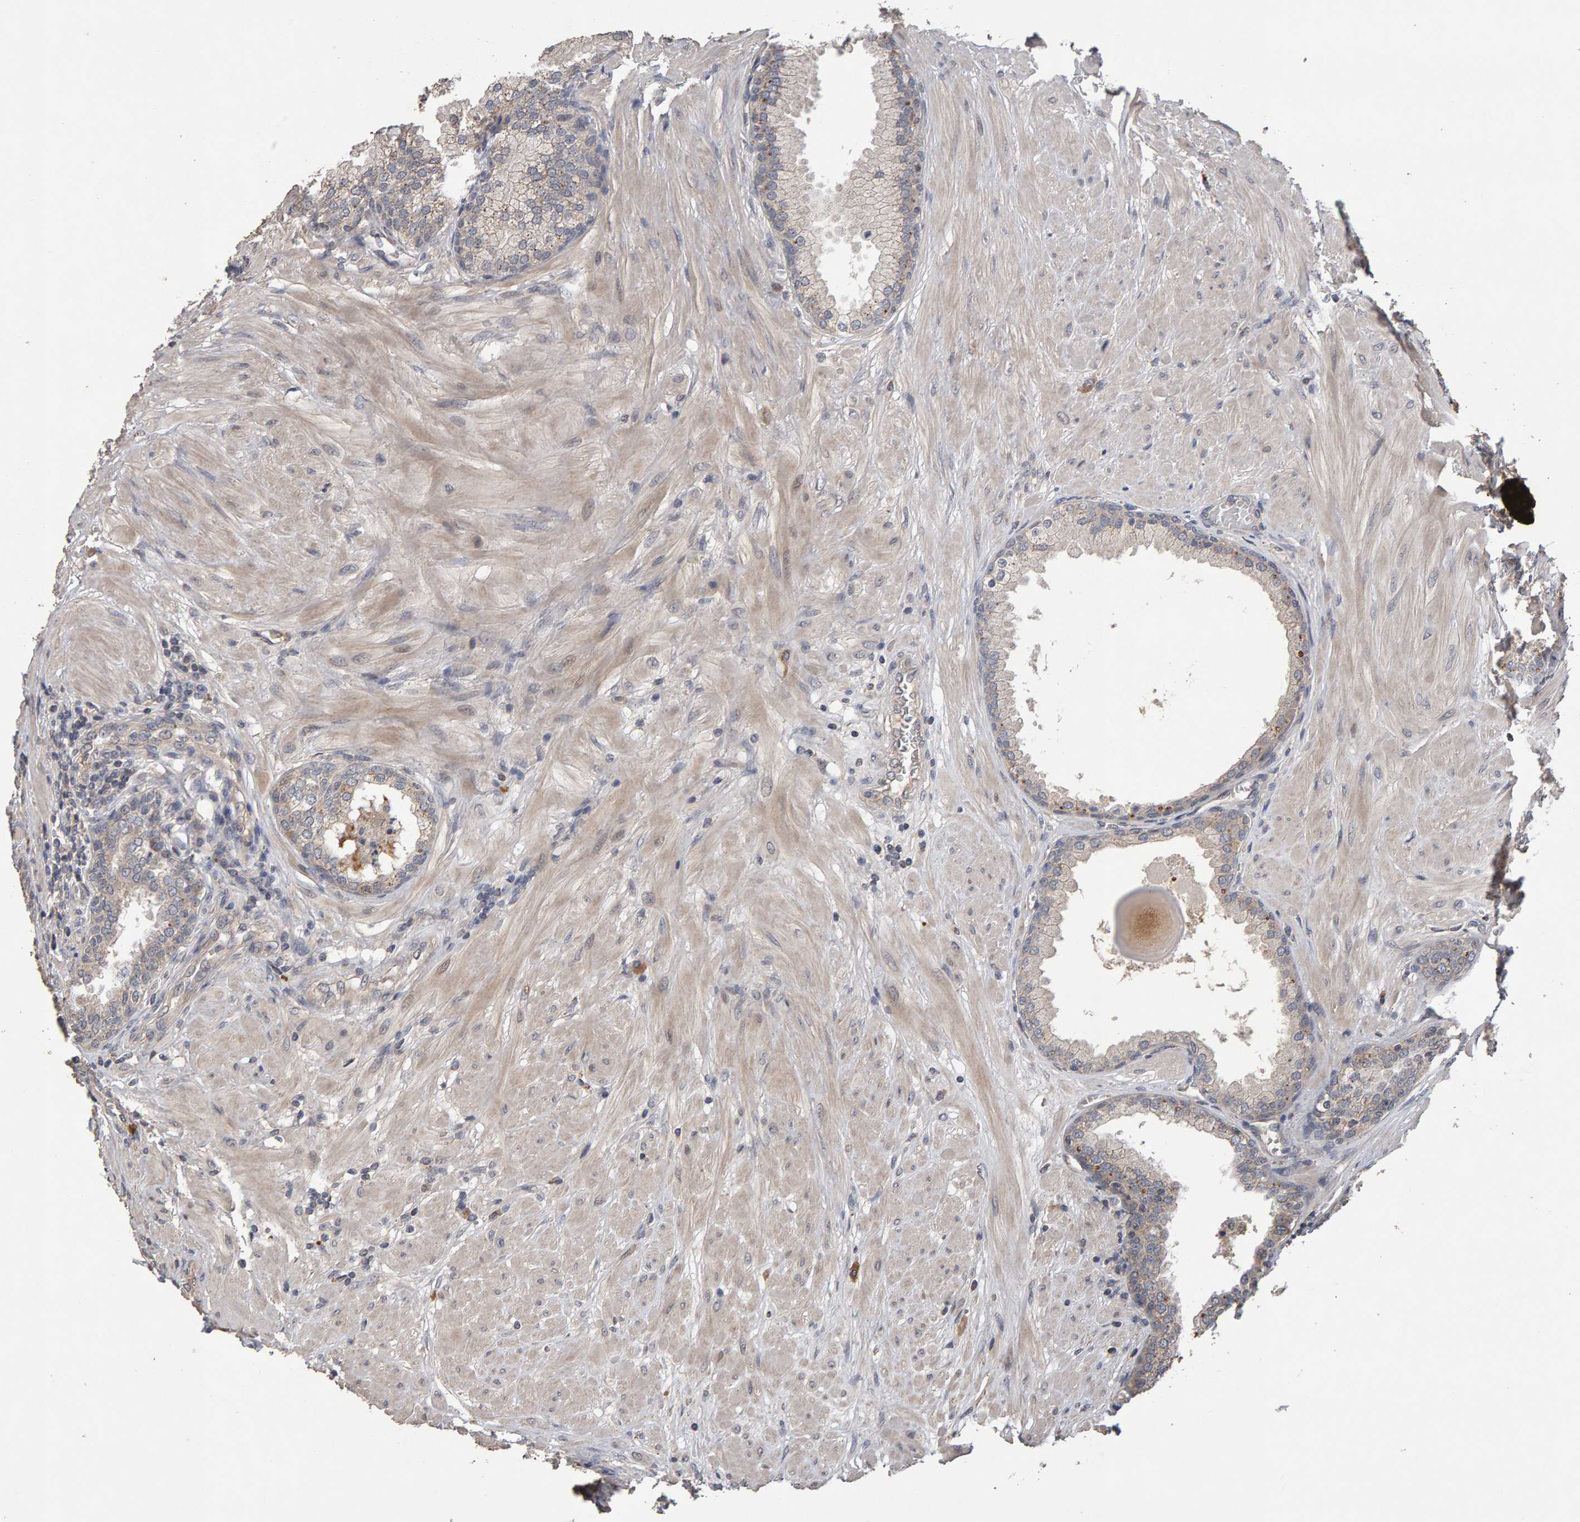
{"staining": {"intensity": "weak", "quantity": "<25%", "location": "cytoplasmic/membranous"}, "tissue": "prostate", "cell_type": "Glandular cells", "image_type": "normal", "snomed": [{"axis": "morphology", "description": "Normal tissue, NOS"}, {"axis": "topography", "description": "Prostate"}], "caption": "This is a micrograph of immunohistochemistry (IHC) staining of unremarkable prostate, which shows no expression in glandular cells.", "gene": "COASY", "patient": {"sex": "male", "age": 51}}